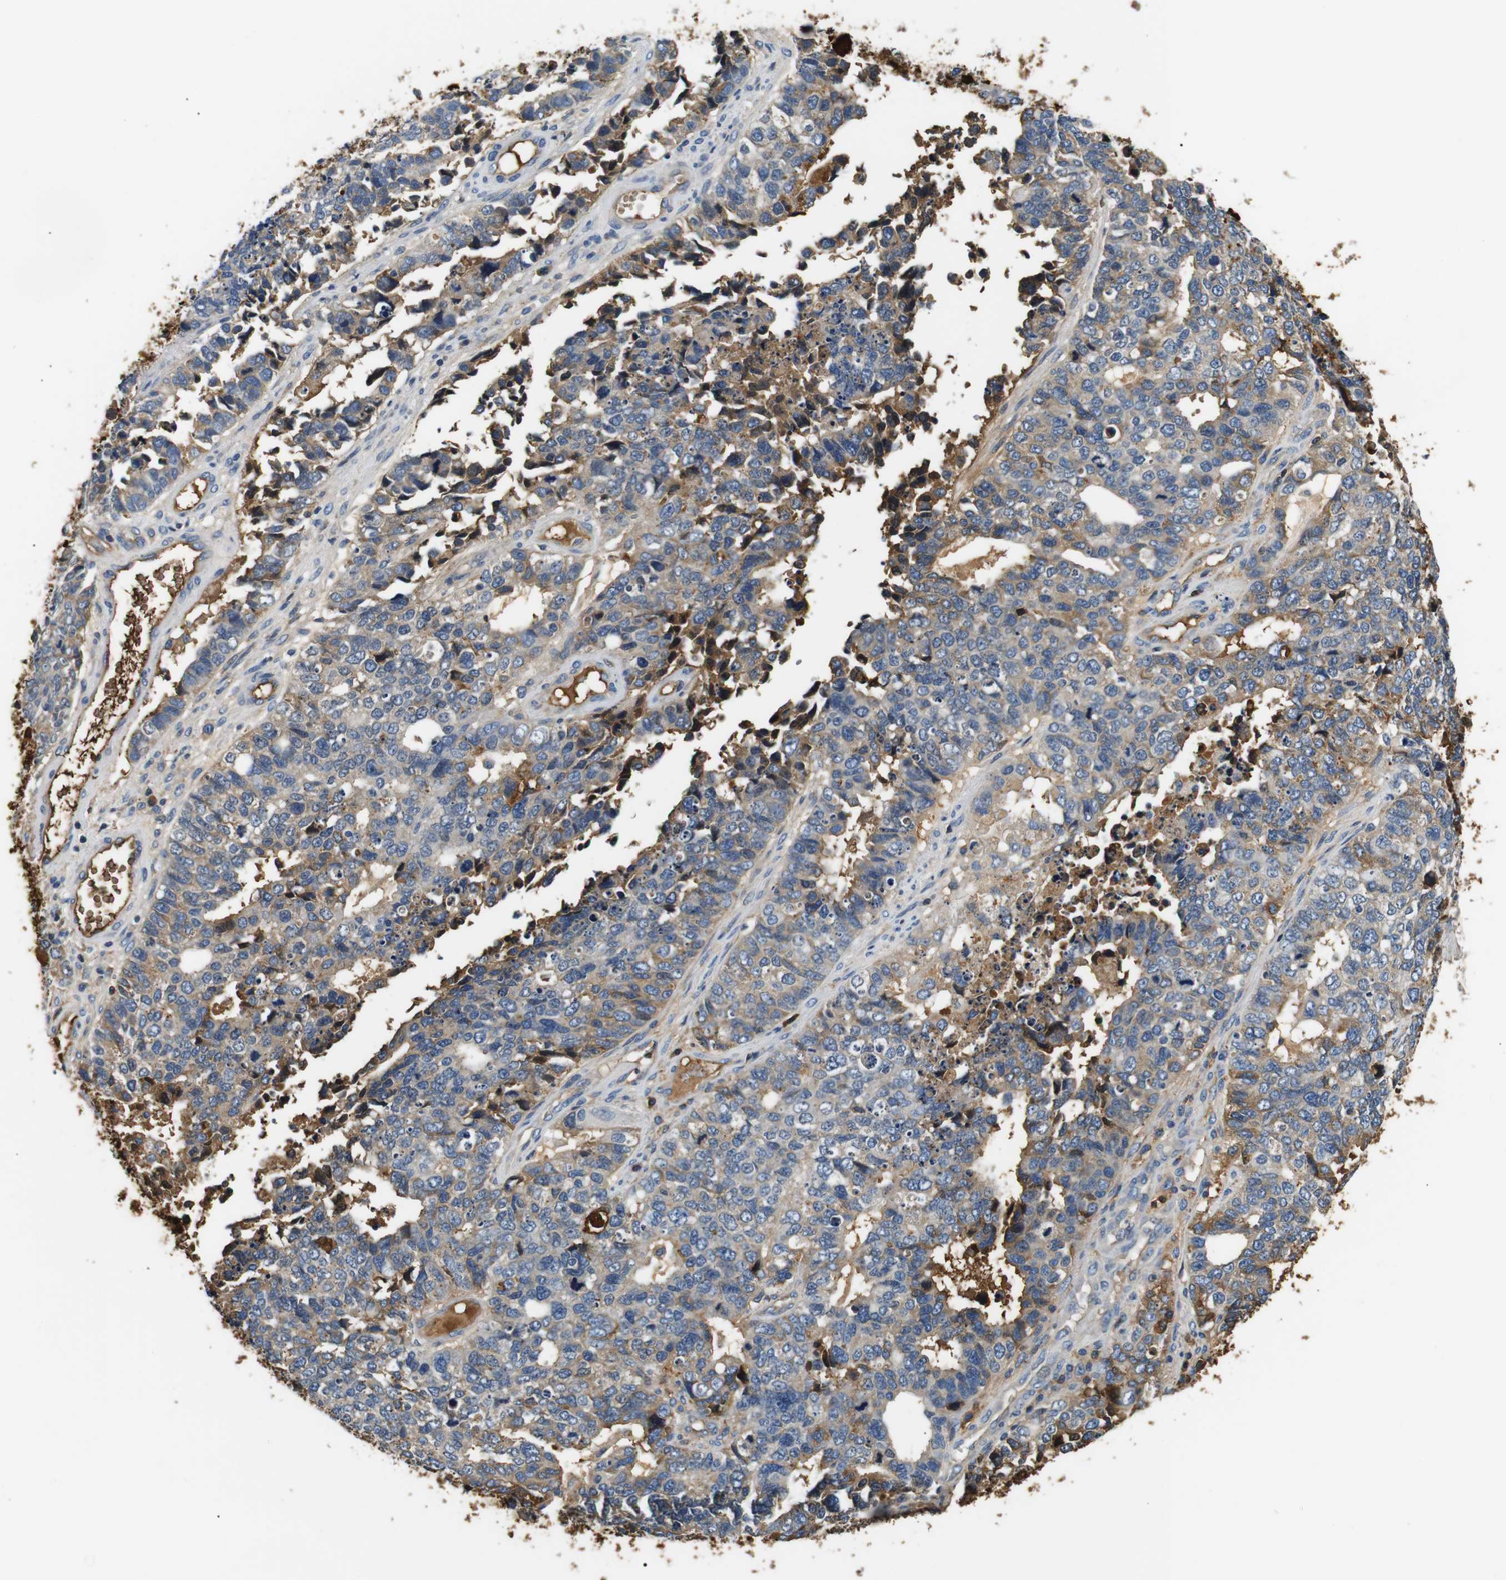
{"staining": {"intensity": "moderate", "quantity": "<25%", "location": "cytoplasmic/membranous"}, "tissue": "cervical cancer", "cell_type": "Tumor cells", "image_type": "cancer", "snomed": [{"axis": "morphology", "description": "Squamous cell carcinoma, NOS"}, {"axis": "topography", "description": "Cervix"}], "caption": "A brown stain highlights moderate cytoplasmic/membranous expression of a protein in squamous cell carcinoma (cervical) tumor cells.", "gene": "LHCGR", "patient": {"sex": "female", "age": 63}}